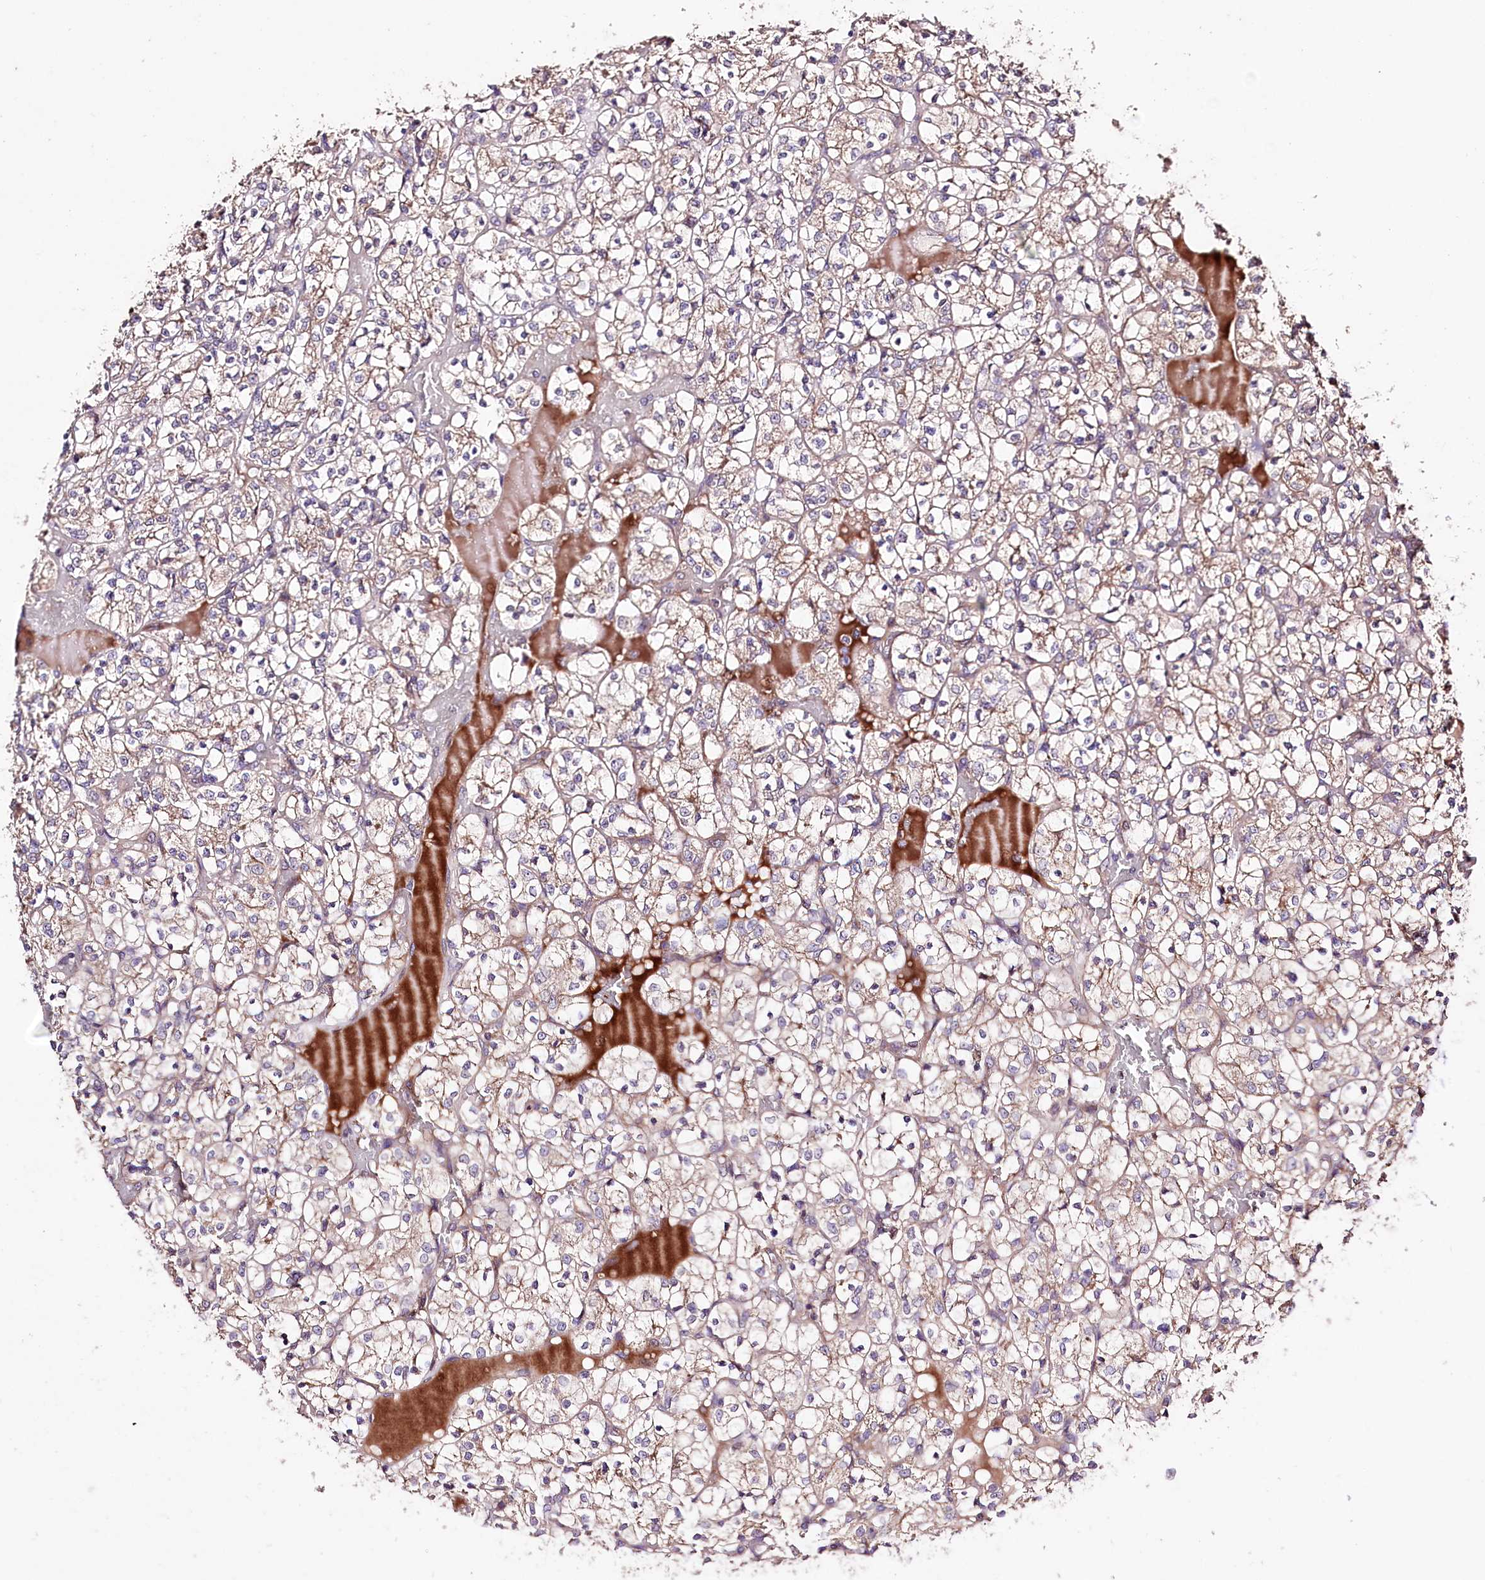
{"staining": {"intensity": "weak", "quantity": "25%-75%", "location": "cytoplasmic/membranous"}, "tissue": "renal cancer", "cell_type": "Tumor cells", "image_type": "cancer", "snomed": [{"axis": "morphology", "description": "Adenocarcinoma, NOS"}, {"axis": "topography", "description": "Kidney"}], "caption": "Adenocarcinoma (renal) stained with a protein marker exhibits weak staining in tumor cells.", "gene": "WWC1", "patient": {"sex": "female", "age": 69}}